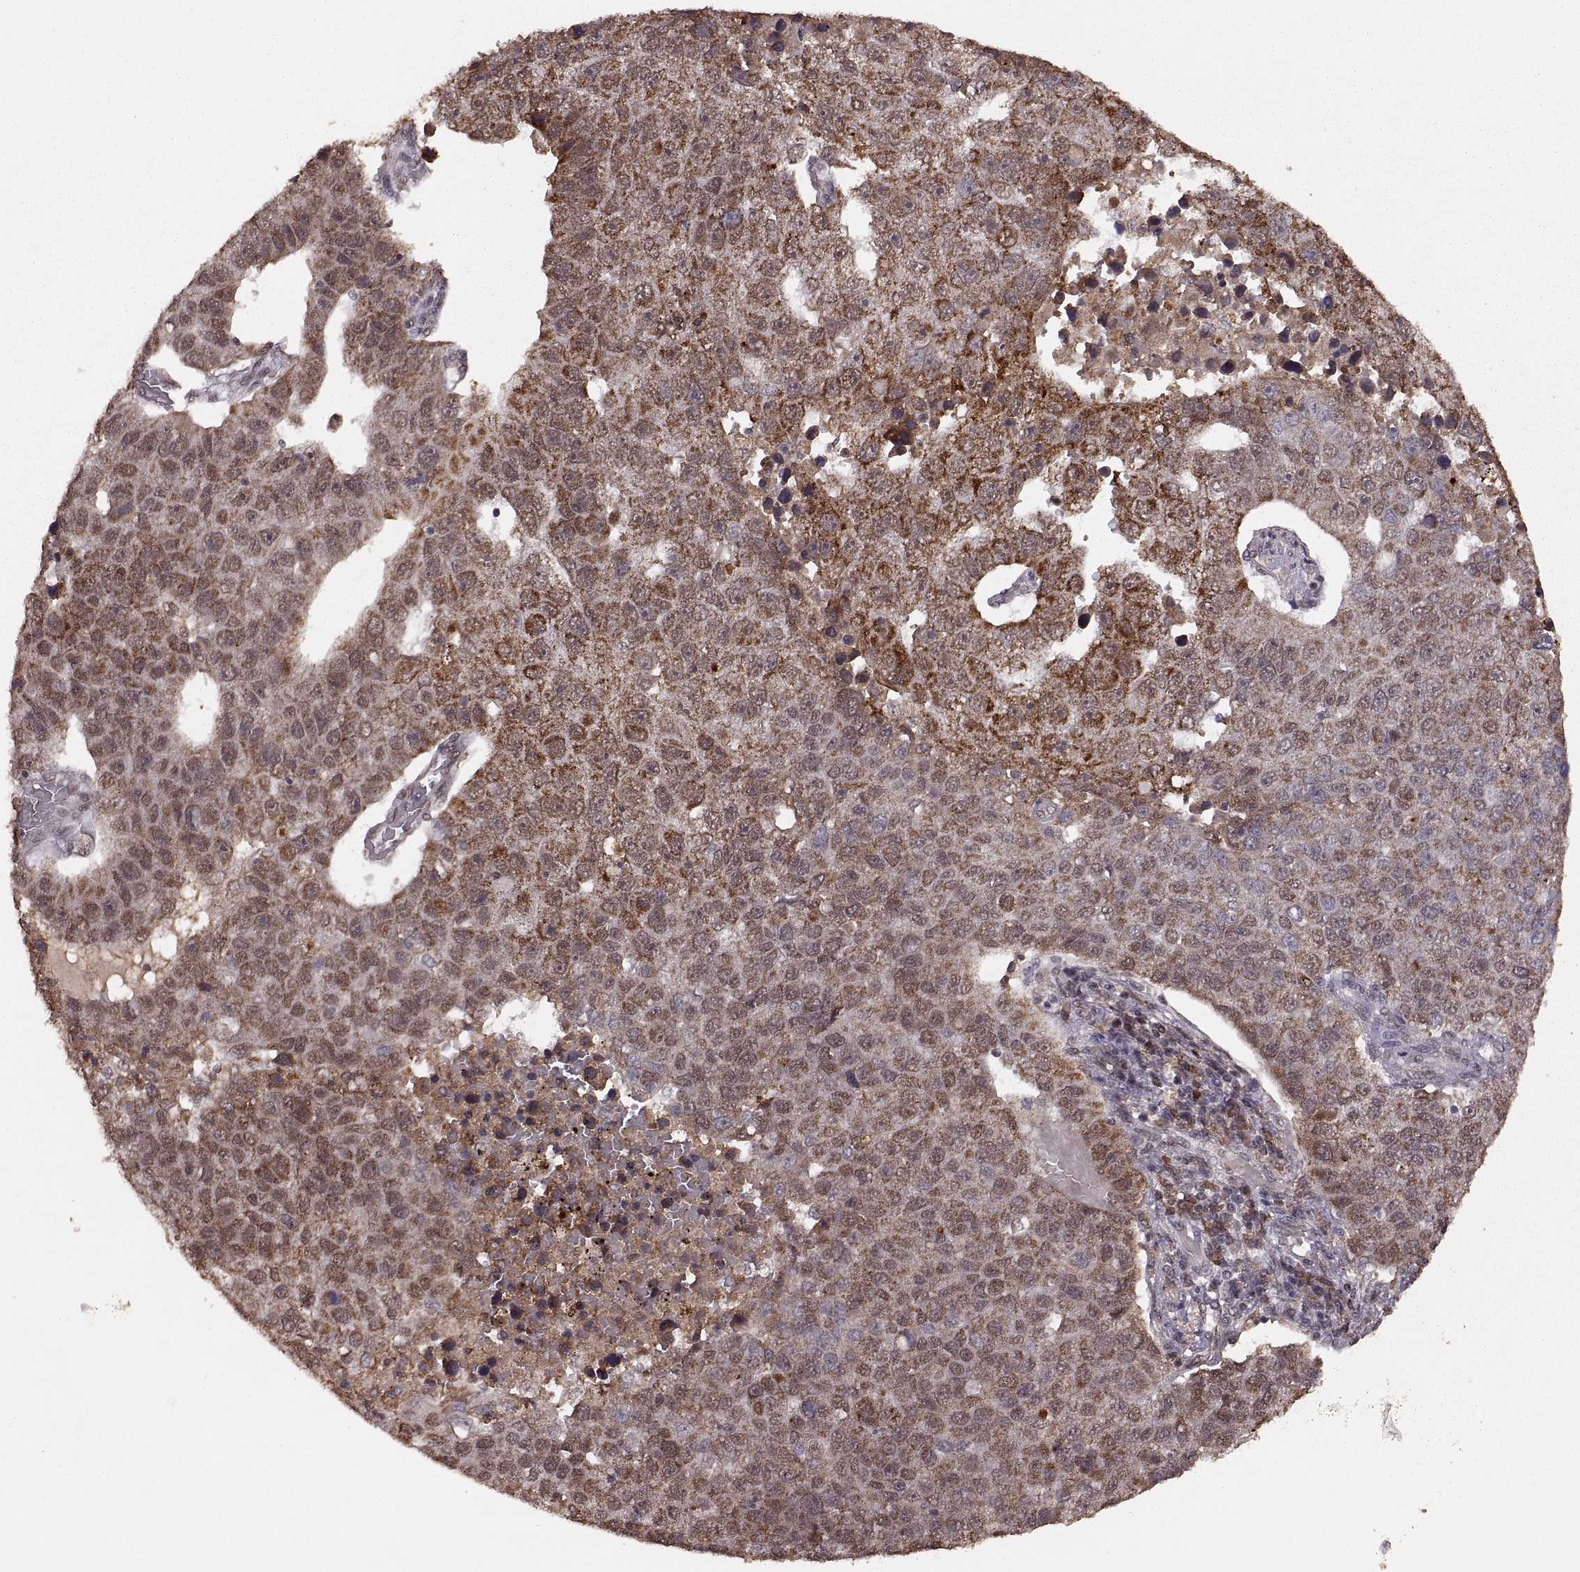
{"staining": {"intensity": "weak", "quantity": ">75%", "location": "cytoplasmic/membranous,nuclear"}, "tissue": "pancreatic cancer", "cell_type": "Tumor cells", "image_type": "cancer", "snomed": [{"axis": "morphology", "description": "Adenocarcinoma, NOS"}, {"axis": "topography", "description": "Pancreas"}], "caption": "This photomicrograph reveals pancreatic adenocarcinoma stained with immunohistochemistry (IHC) to label a protein in brown. The cytoplasmic/membranous and nuclear of tumor cells show weak positivity for the protein. Nuclei are counter-stained blue.", "gene": "RFT1", "patient": {"sex": "female", "age": 61}}